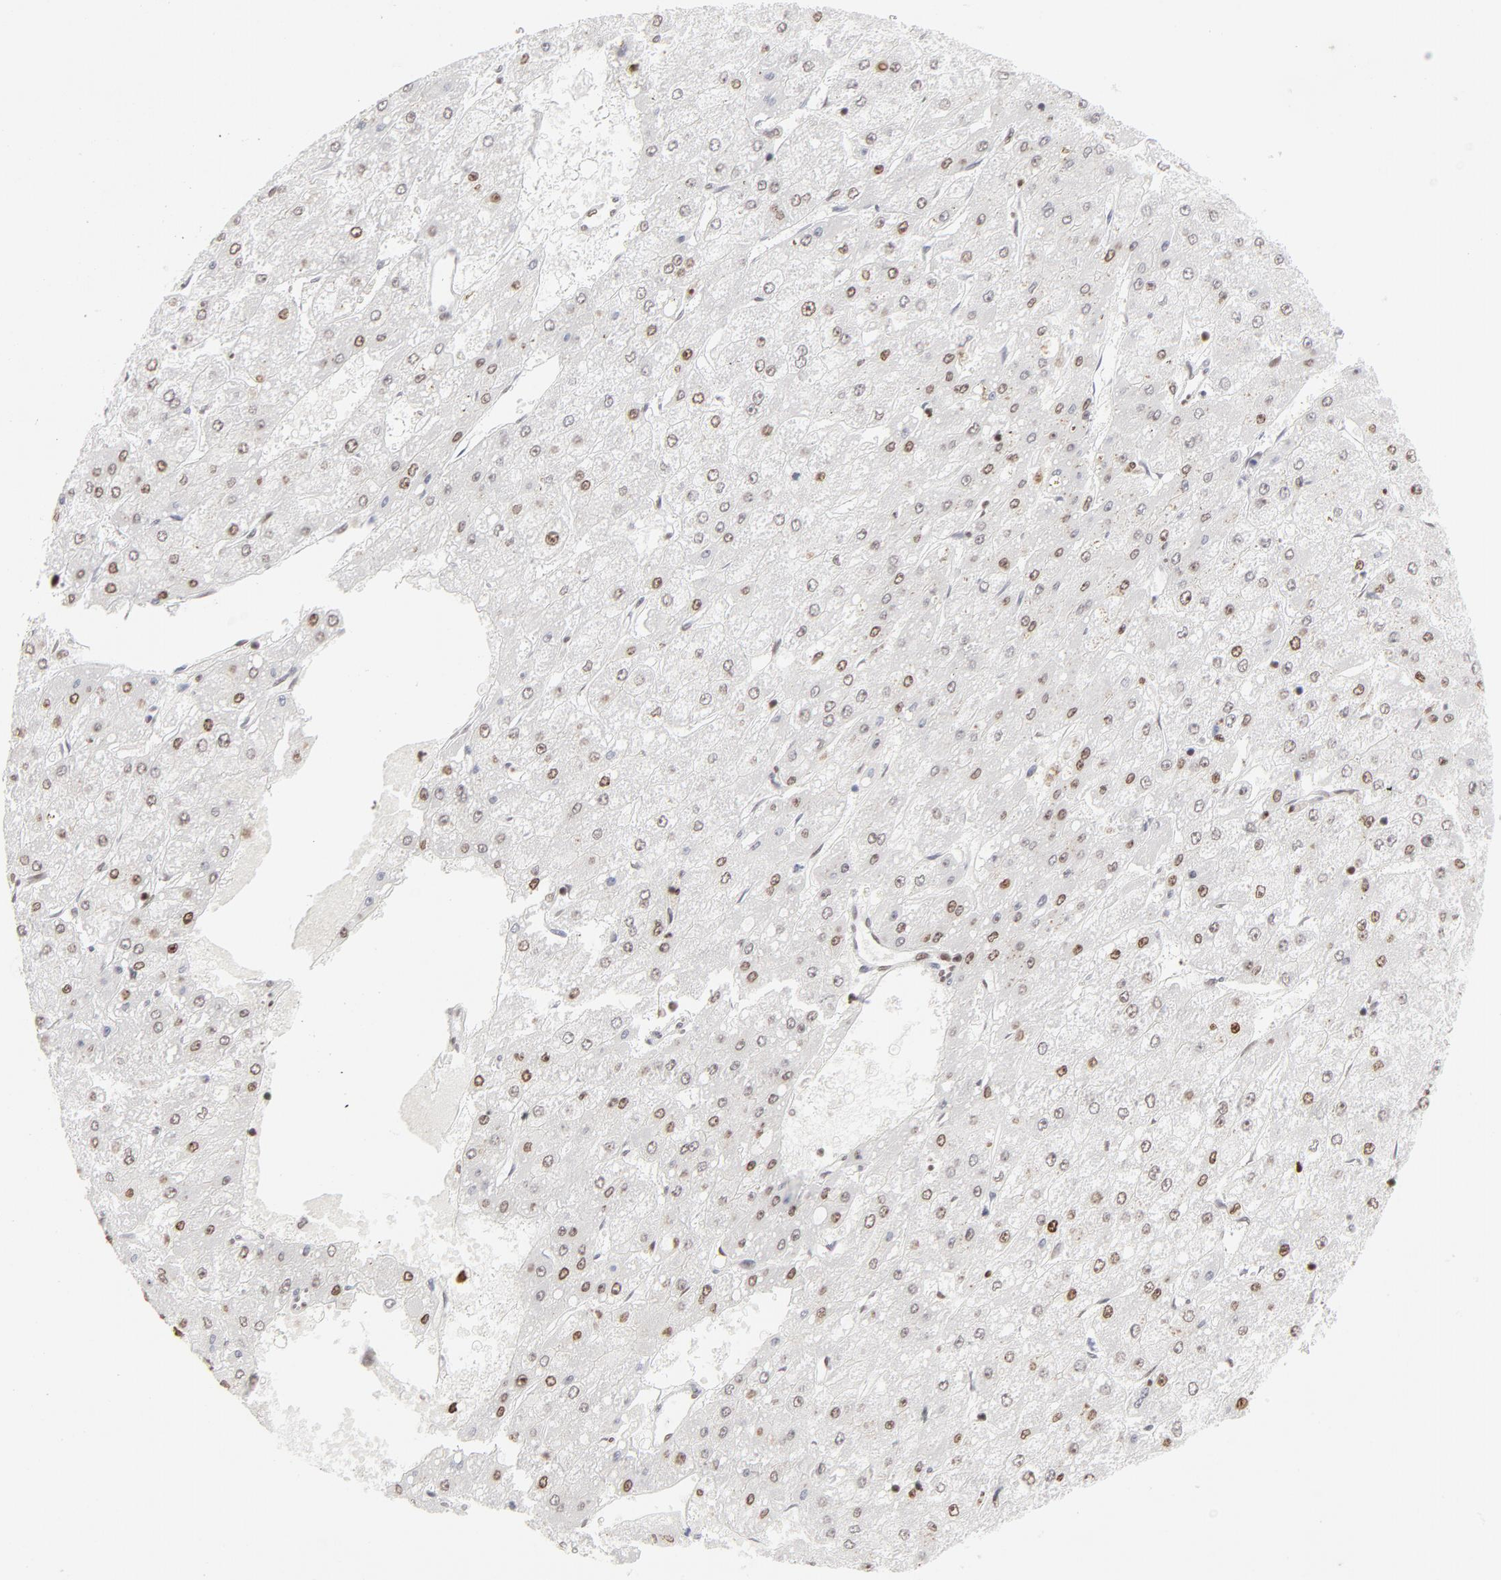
{"staining": {"intensity": "weak", "quantity": "<25%", "location": "nuclear"}, "tissue": "liver cancer", "cell_type": "Tumor cells", "image_type": "cancer", "snomed": [{"axis": "morphology", "description": "Carcinoma, Hepatocellular, NOS"}, {"axis": "topography", "description": "Liver"}], "caption": "This is a micrograph of IHC staining of liver hepatocellular carcinoma, which shows no expression in tumor cells.", "gene": "PARP1", "patient": {"sex": "female", "age": 52}}